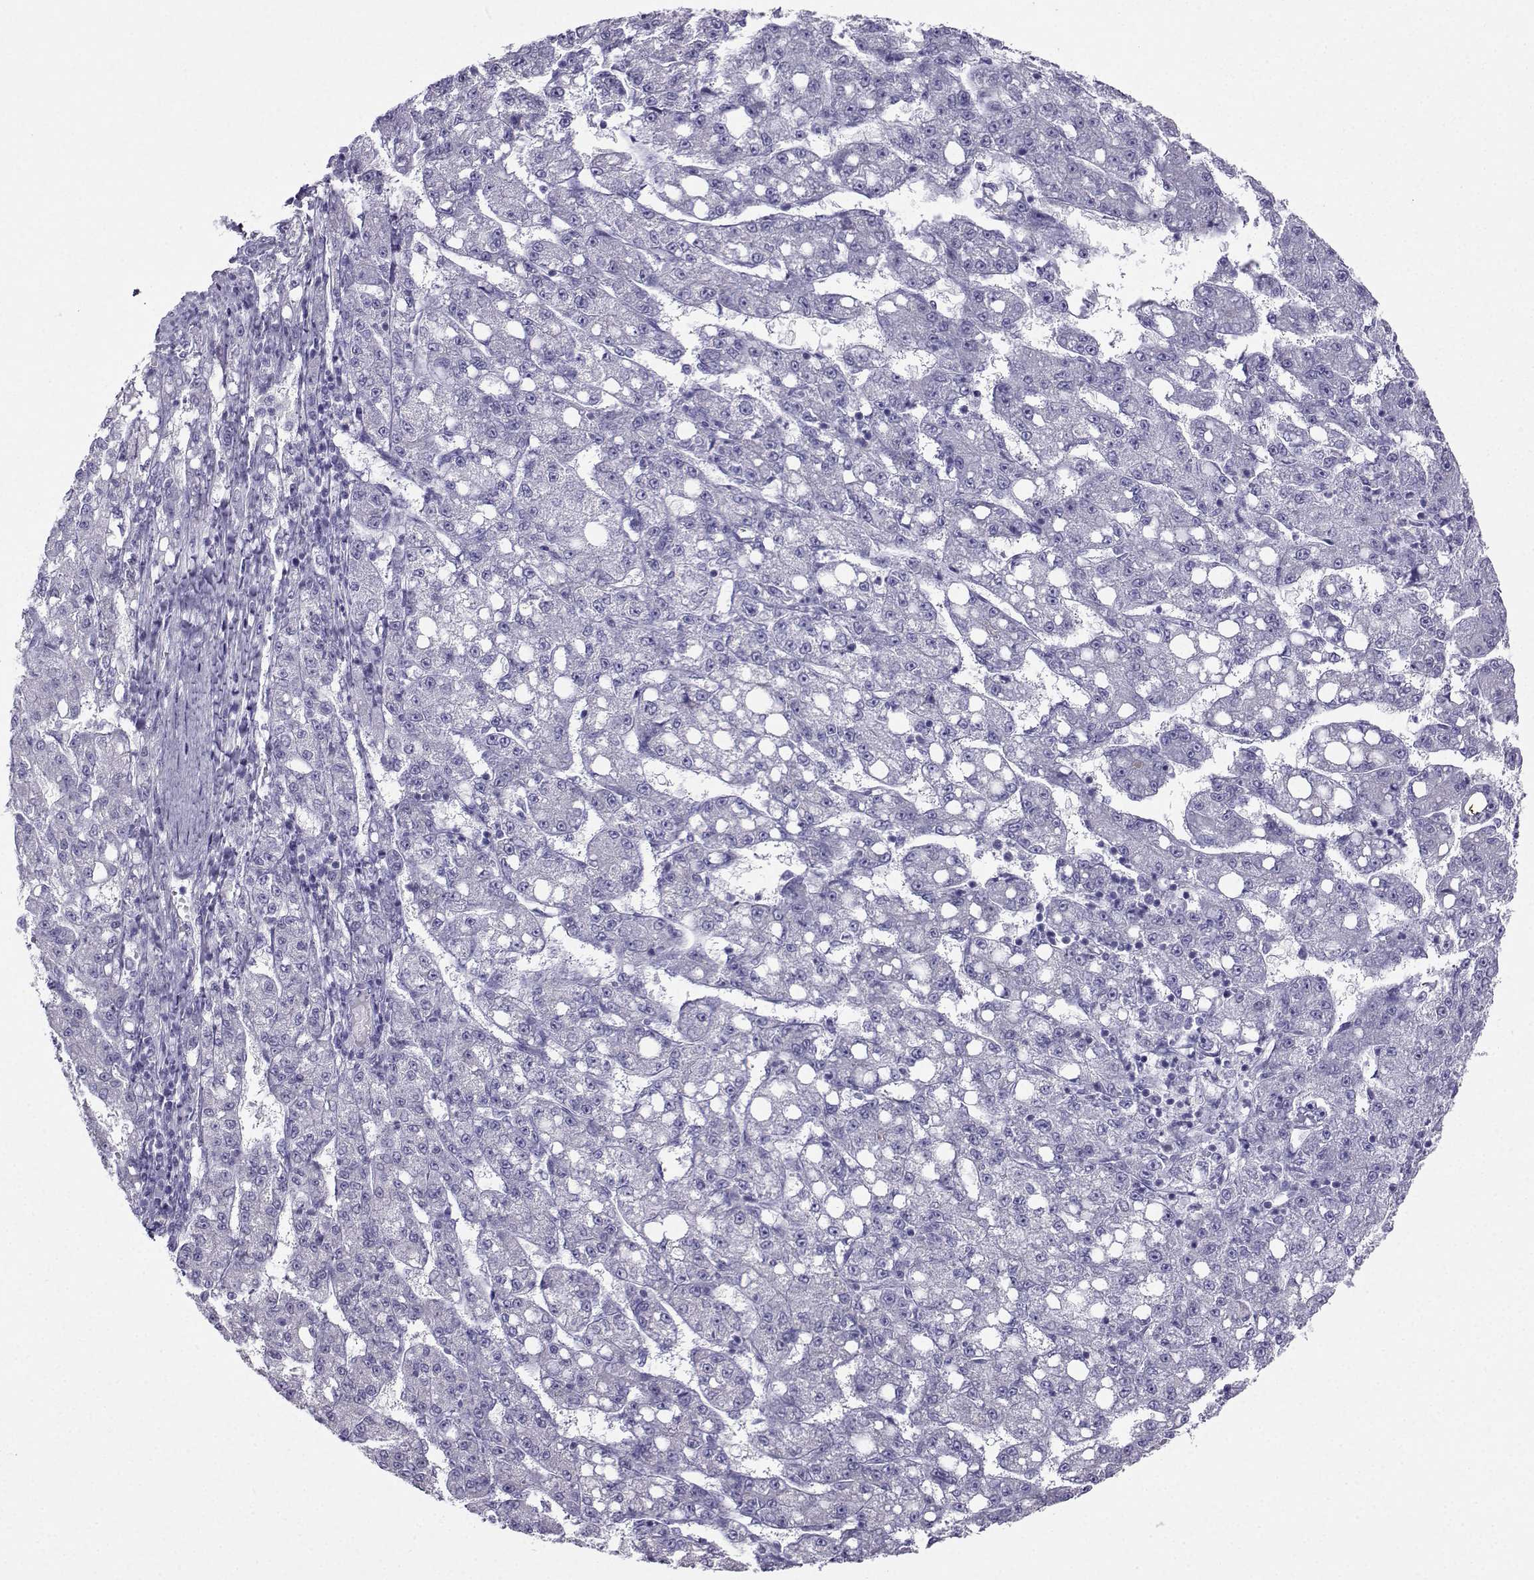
{"staining": {"intensity": "negative", "quantity": "none", "location": "none"}, "tissue": "liver cancer", "cell_type": "Tumor cells", "image_type": "cancer", "snomed": [{"axis": "morphology", "description": "Carcinoma, Hepatocellular, NOS"}, {"axis": "topography", "description": "Liver"}], "caption": "Tumor cells show no significant positivity in liver cancer (hepatocellular carcinoma).", "gene": "FBXO24", "patient": {"sex": "female", "age": 65}}